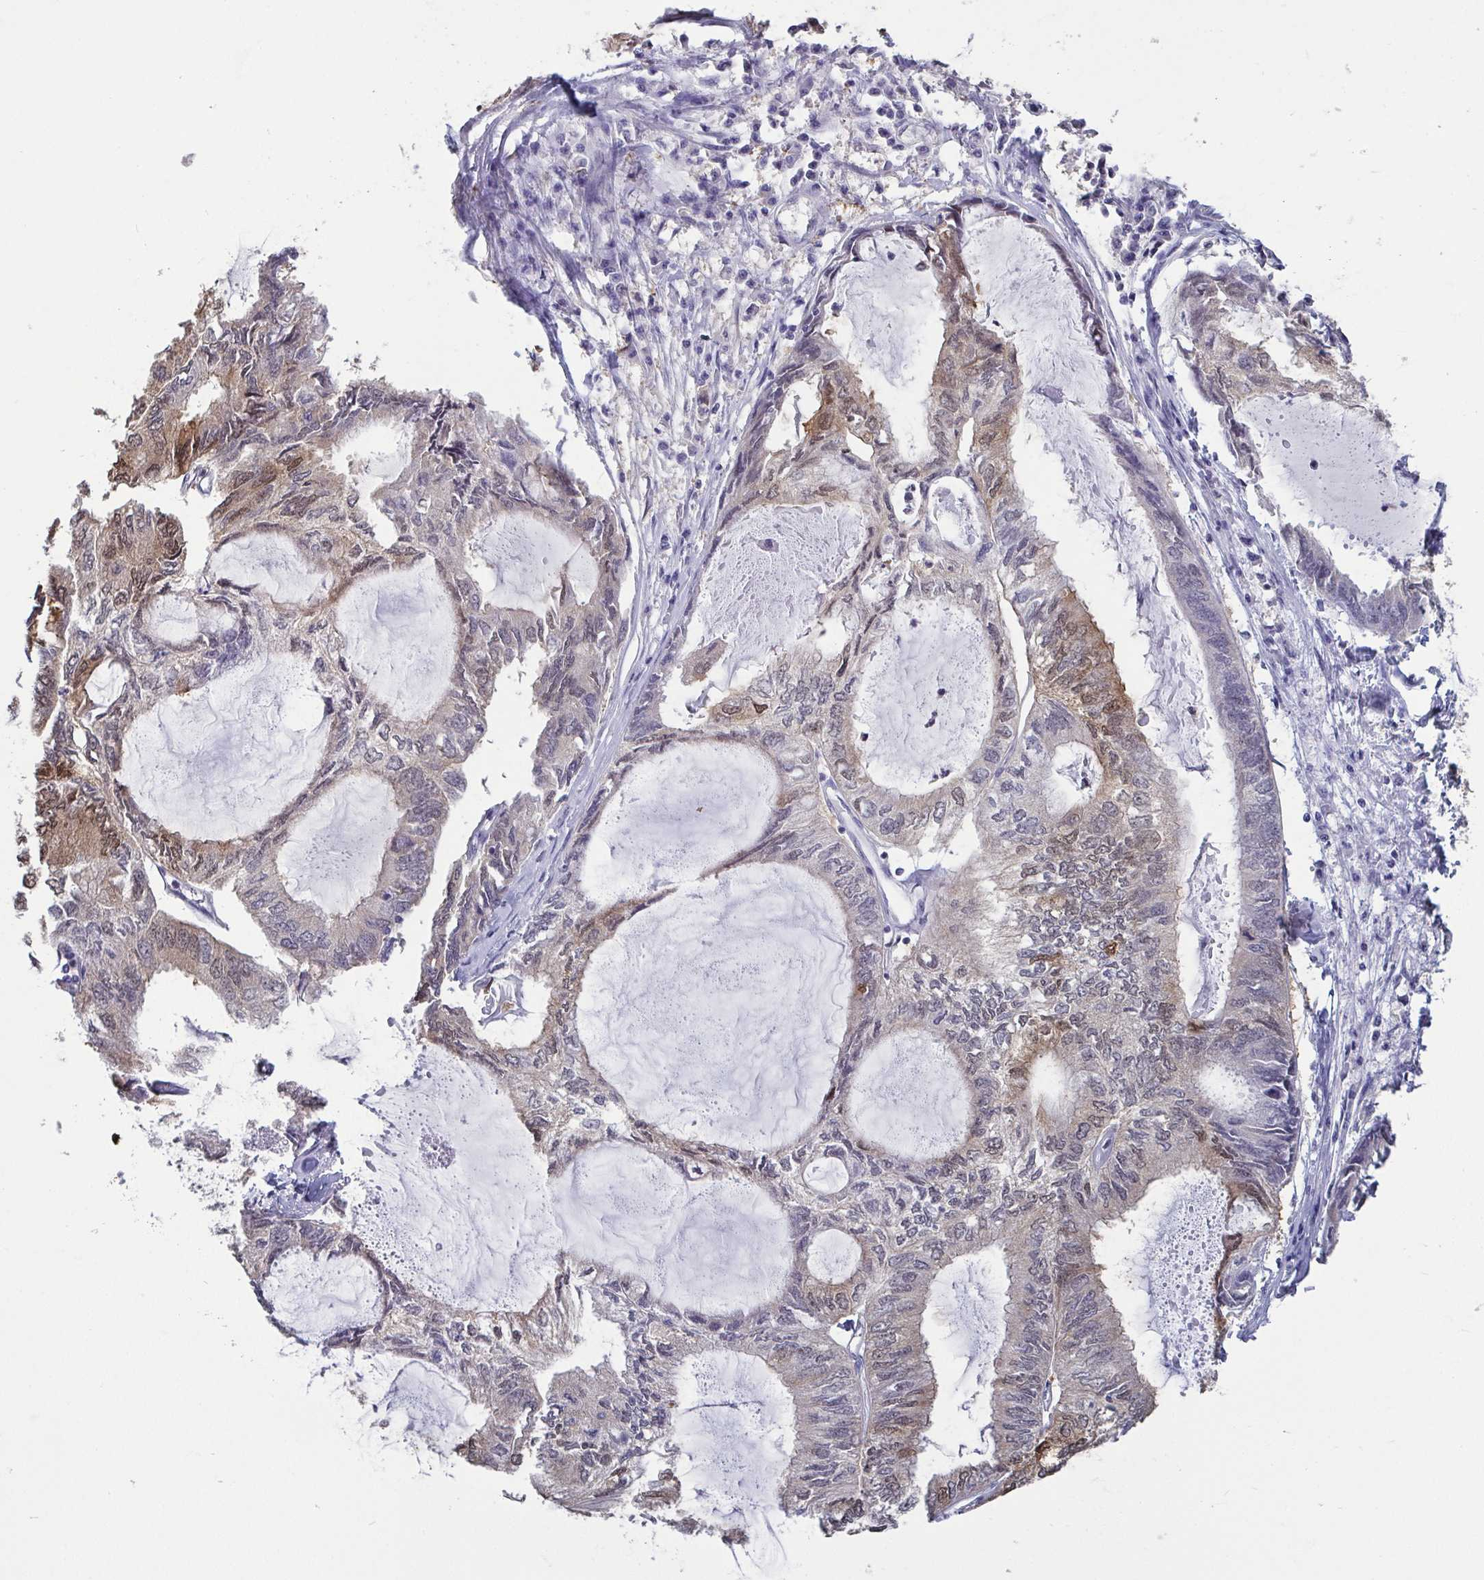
{"staining": {"intensity": "weak", "quantity": "25%-75%", "location": "cytoplasmic/membranous,nuclear"}, "tissue": "endometrial cancer", "cell_type": "Tumor cells", "image_type": "cancer", "snomed": [{"axis": "morphology", "description": "Adenocarcinoma, NOS"}, {"axis": "topography", "description": "Endometrium"}], "caption": "A histopathology image showing weak cytoplasmic/membranous and nuclear staining in about 25%-75% of tumor cells in endometrial cancer, as visualized by brown immunohistochemical staining.", "gene": "IDH1", "patient": {"sex": "female", "age": 80}}